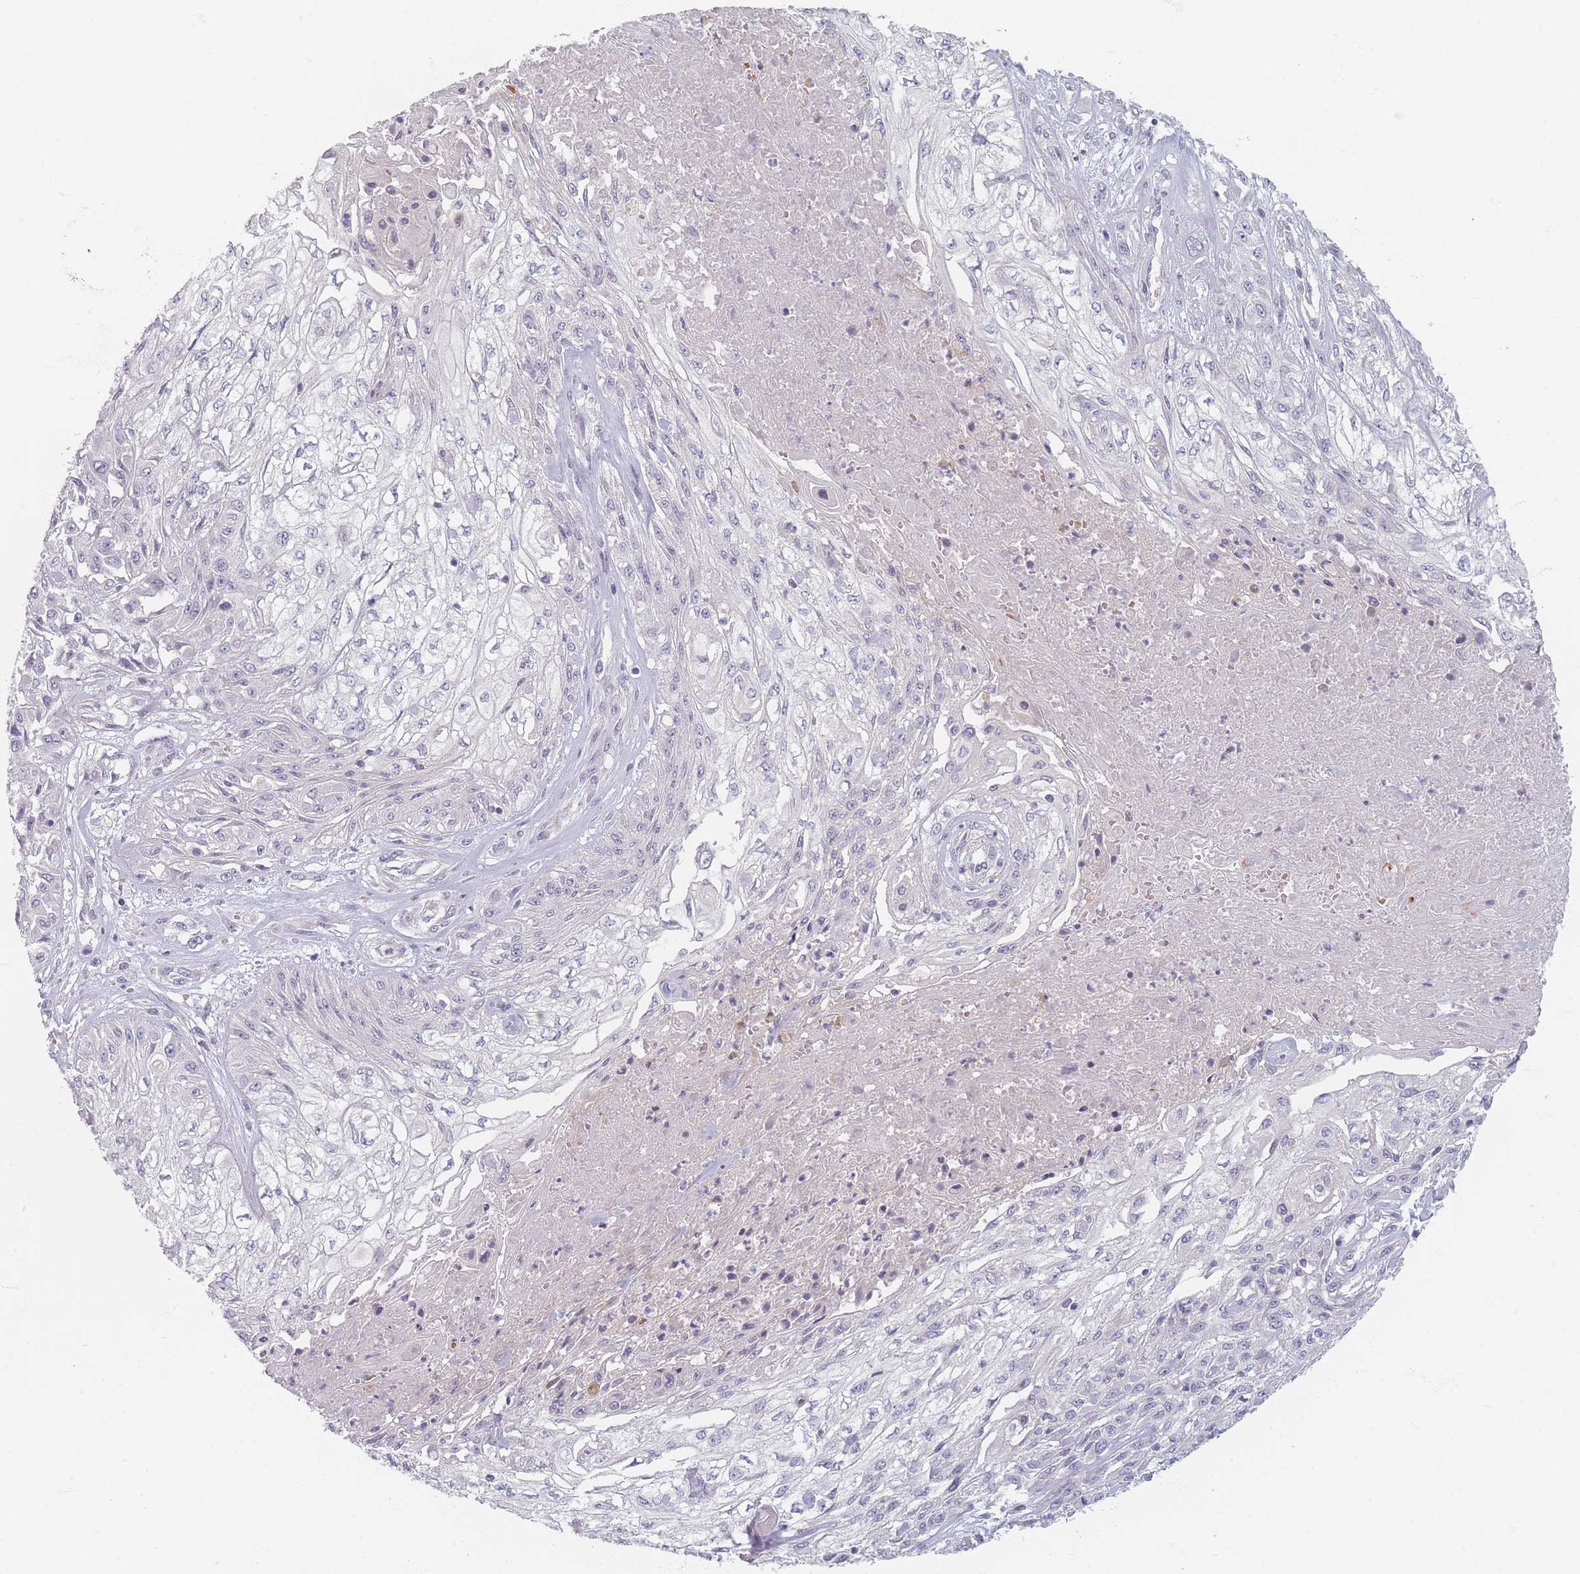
{"staining": {"intensity": "negative", "quantity": "none", "location": "none"}, "tissue": "skin cancer", "cell_type": "Tumor cells", "image_type": "cancer", "snomed": [{"axis": "morphology", "description": "Squamous cell carcinoma, NOS"}, {"axis": "morphology", "description": "Squamous cell carcinoma, metastatic, NOS"}, {"axis": "topography", "description": "Skin"}, {"axis": "topography", "description": "Lymph node"}], "caption": "Micrograph shows no protein positivity in tumor cells of skin cancer tissue.", "gene": "TMOD1", "patient": {"sex": "male", "age": 75}}